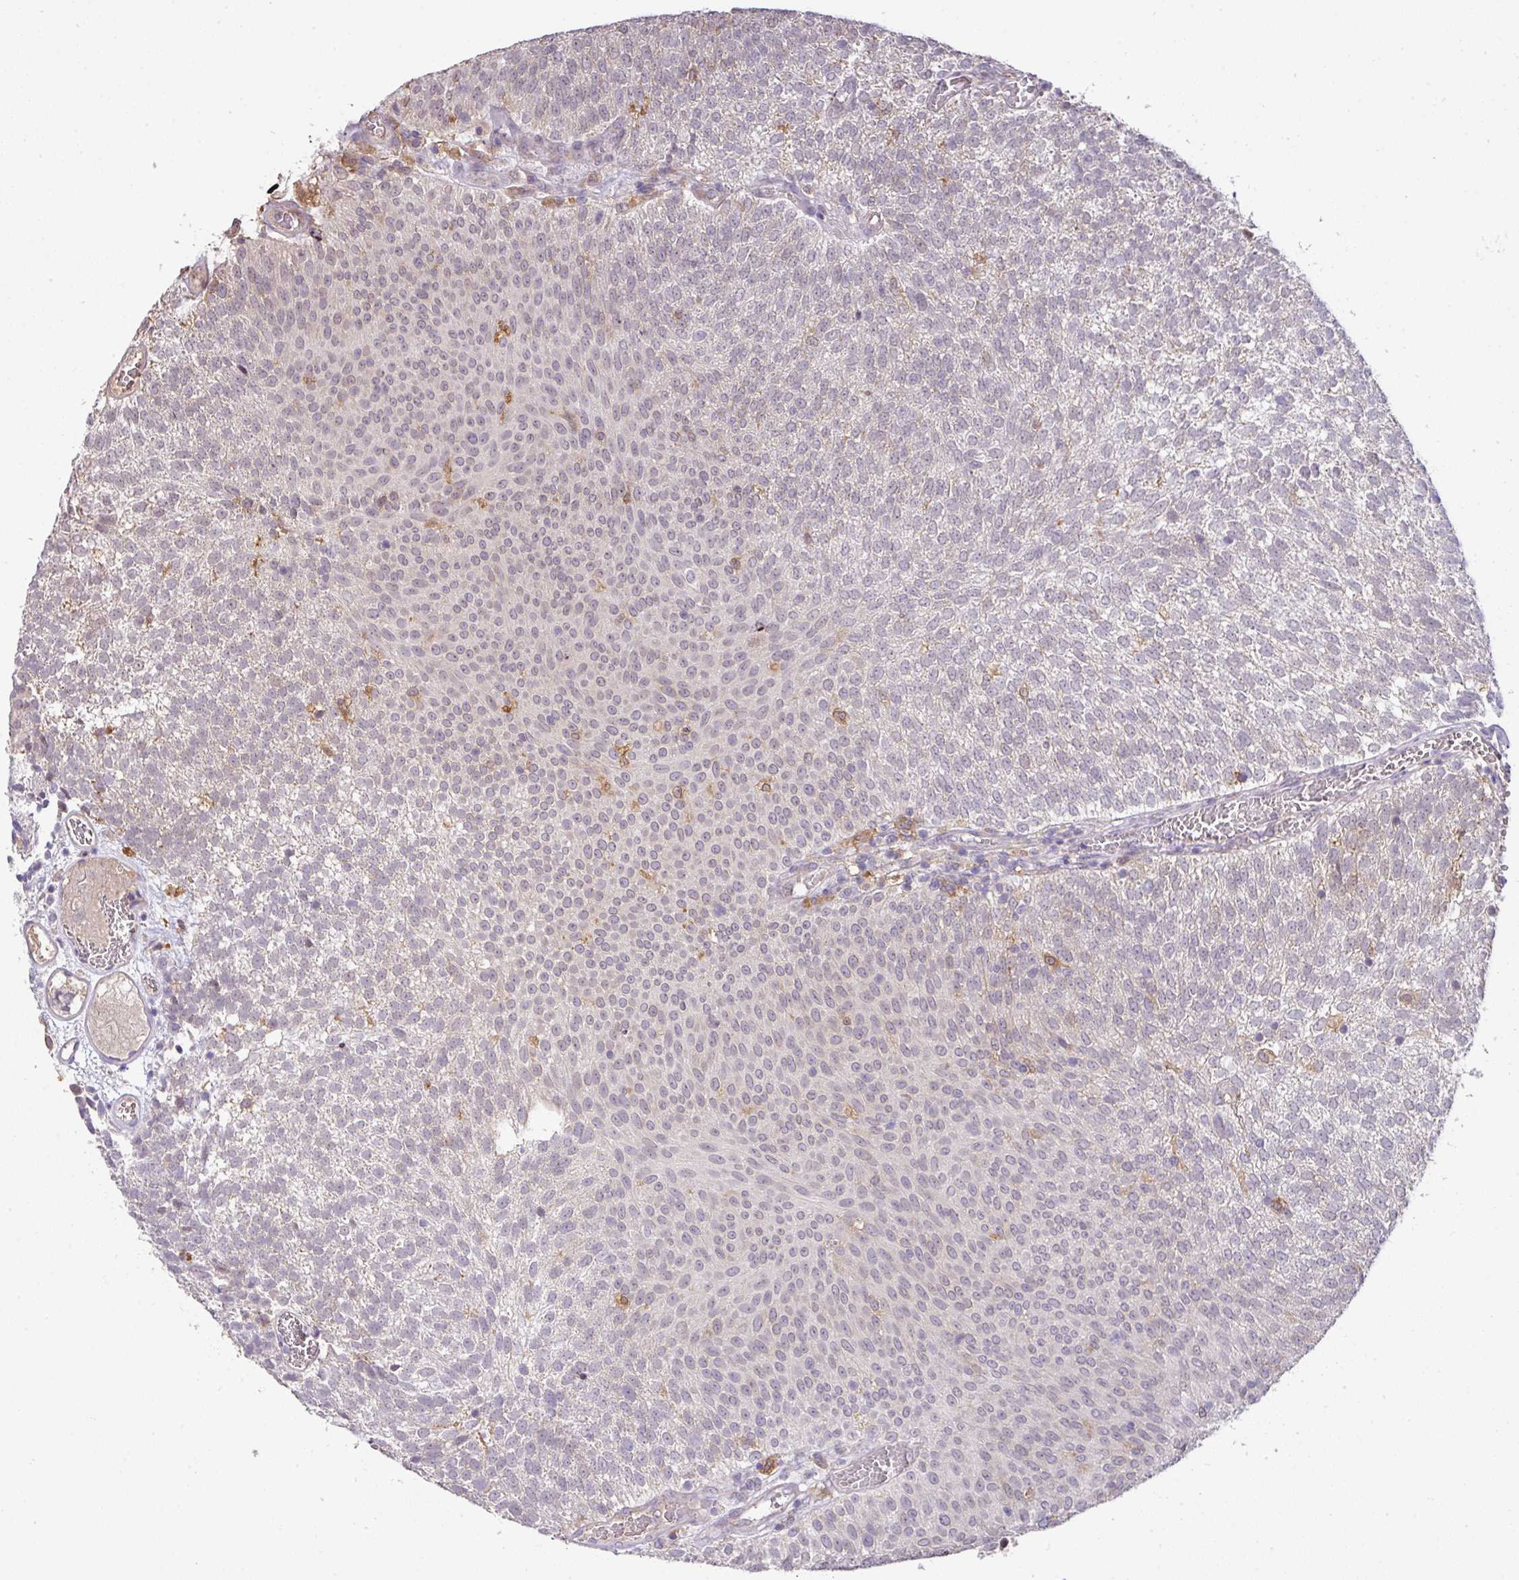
{"staining": {"intensity": "negative", "quantity": "none", "location": "none"}, "tissue": "urothelial cancer", "cell_type": "Tumor cells", "image_type": "cancer", "snomed": [{"axis": "morphology", "description": "Urothelial carcinoma, Low grade"}, {"axis": "topography", "description": "Urinary bladder"}], "caption": "High magnification brightfield microscopy of urothelial cancer stained with DAB (3,3'-diaminobenzidine) (brown) and counterstained with hematoxylin (blue): tumor cells show no significant positivity.", "gene": "GCNT7", "patient": {"sex": "female", "age": 79}}